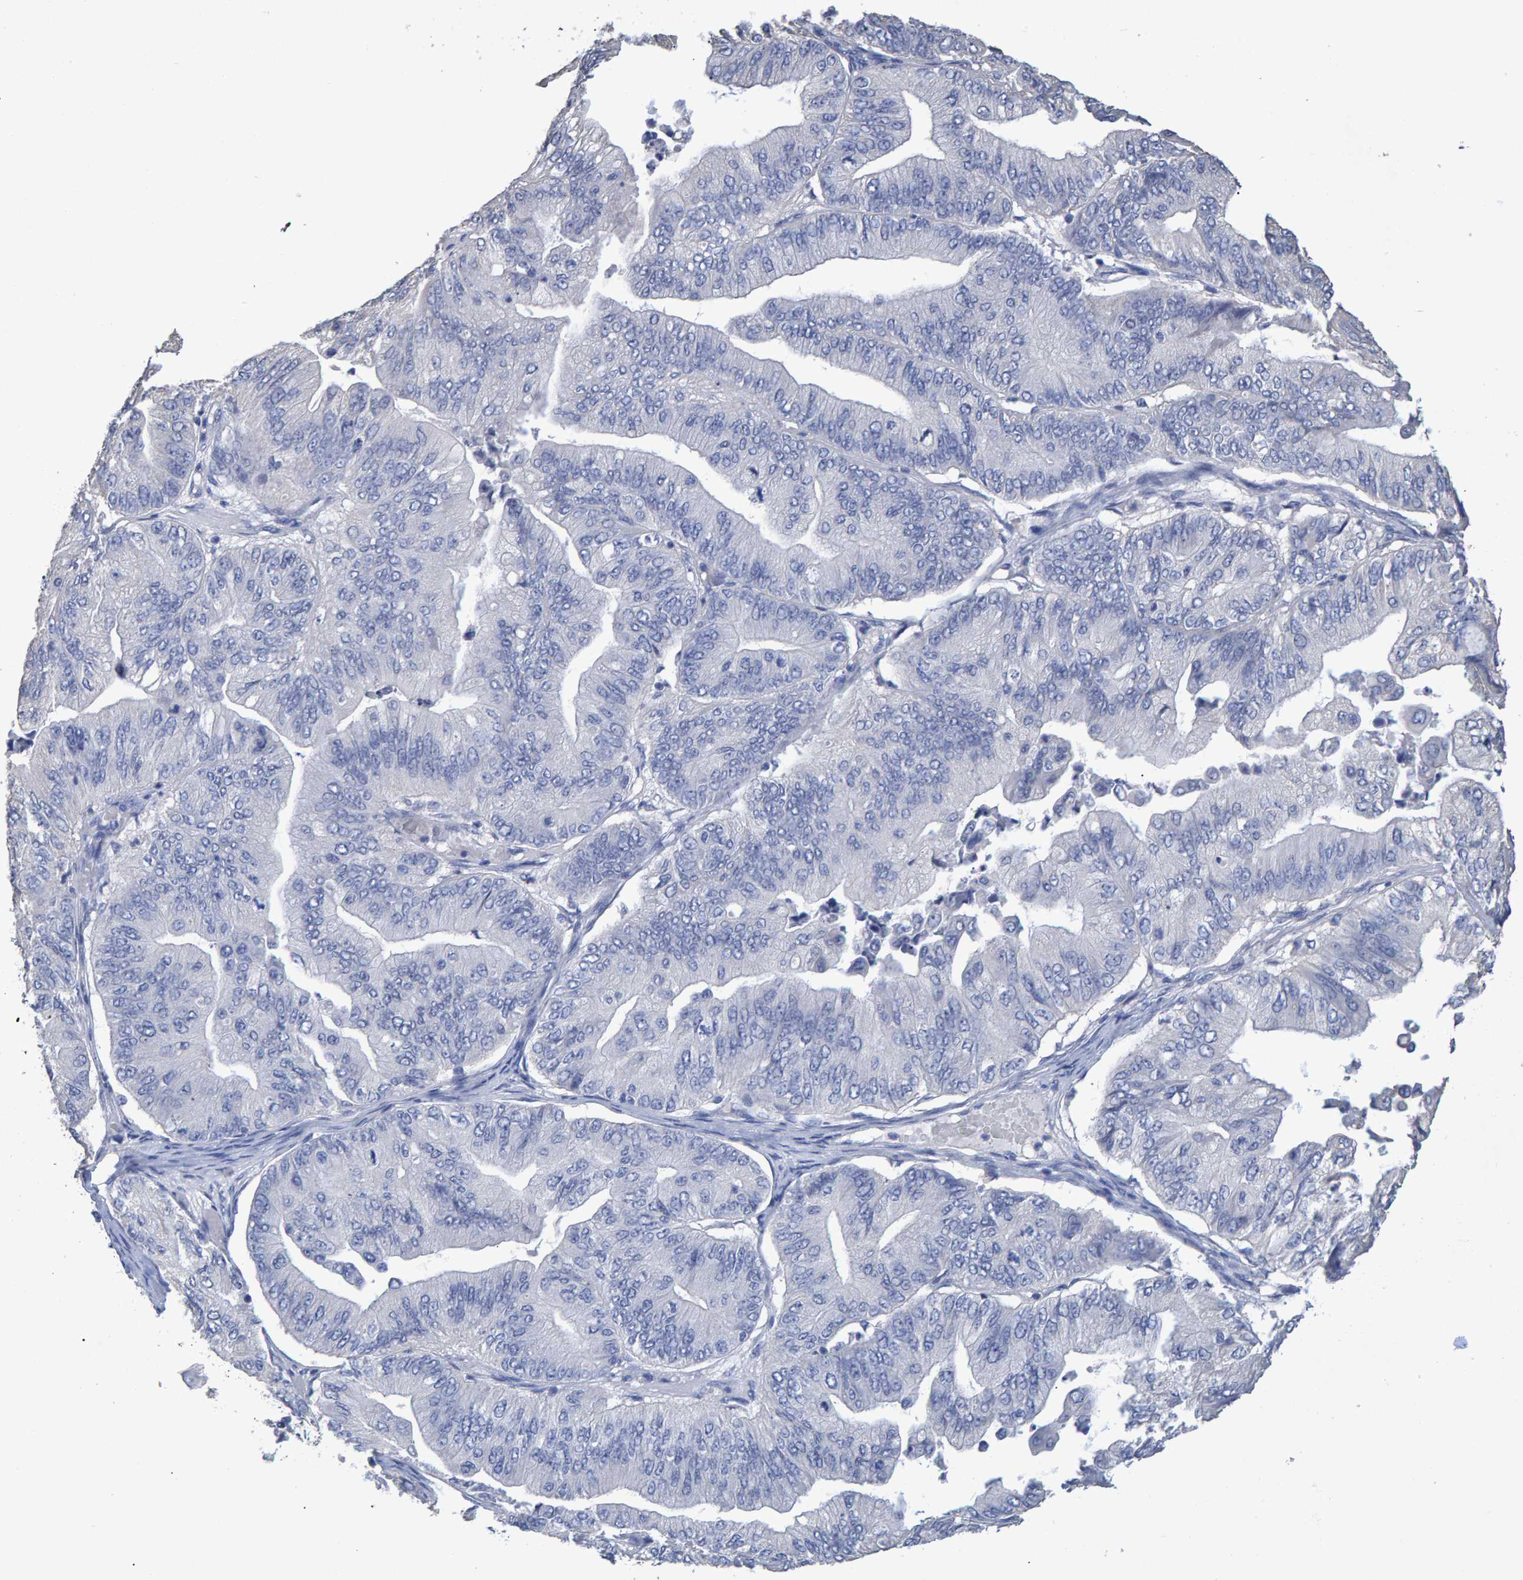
{"staining": {"intensity": "negative", "quantity": "none", "location": "none"}, "tissue": "ovarian cancer", "cell_type": "Tumor cells", "image_type": "cancer", "snomed": [{"axis": "morphology", "description": "Cystadenocarcinoma, mucinous, NOS"}, {"axis": "topography", "description": "Ovary"}], "caption": "Immunohistochemistry image of ovarian mucinous cystadenocarcinoma stained for a protein (brown), which demonstrates no staining in tumor cells.", "gene": "HEMGN", "patient": {"sex": "female", "age": 61}}